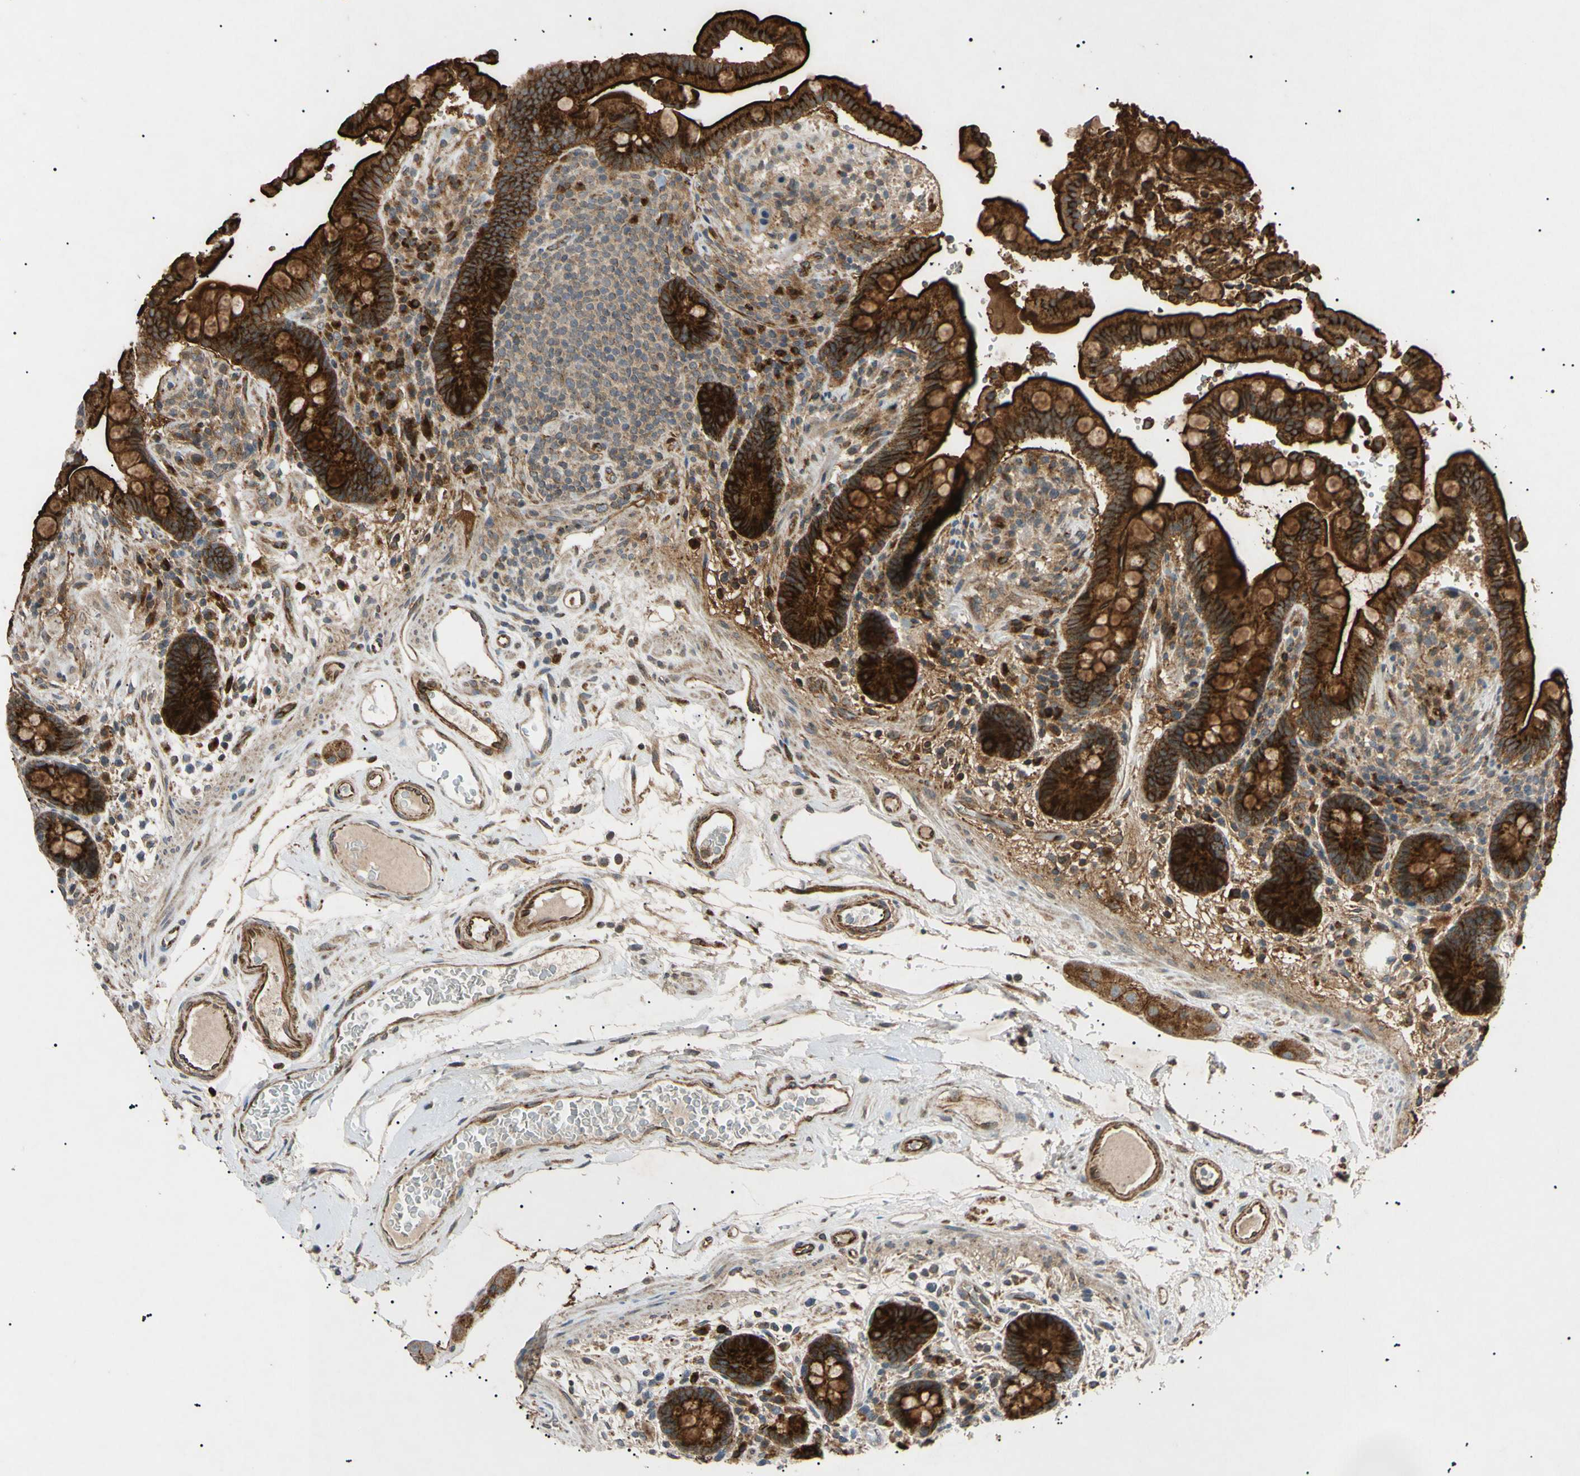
{"staining": {"intensity": "moderate", "quantity": ">75%", "location": "cytoplasmic/membranous"}, "tissue": "colon", "cell_type": "Endothelial cells", "image_type": "normal", "snomed": [{"axis": "morphology", "description": "Normal tissue, NOS"}, {"axis": "topography", "description": "Colon"}], "caption": "Colon stained with IHC demonstrates moderate cytoplasmic/membranous expression in about >75% of endothelial cells.", "gene": "TUBB4A", "patient": {"sex": "male", "age": 73}}